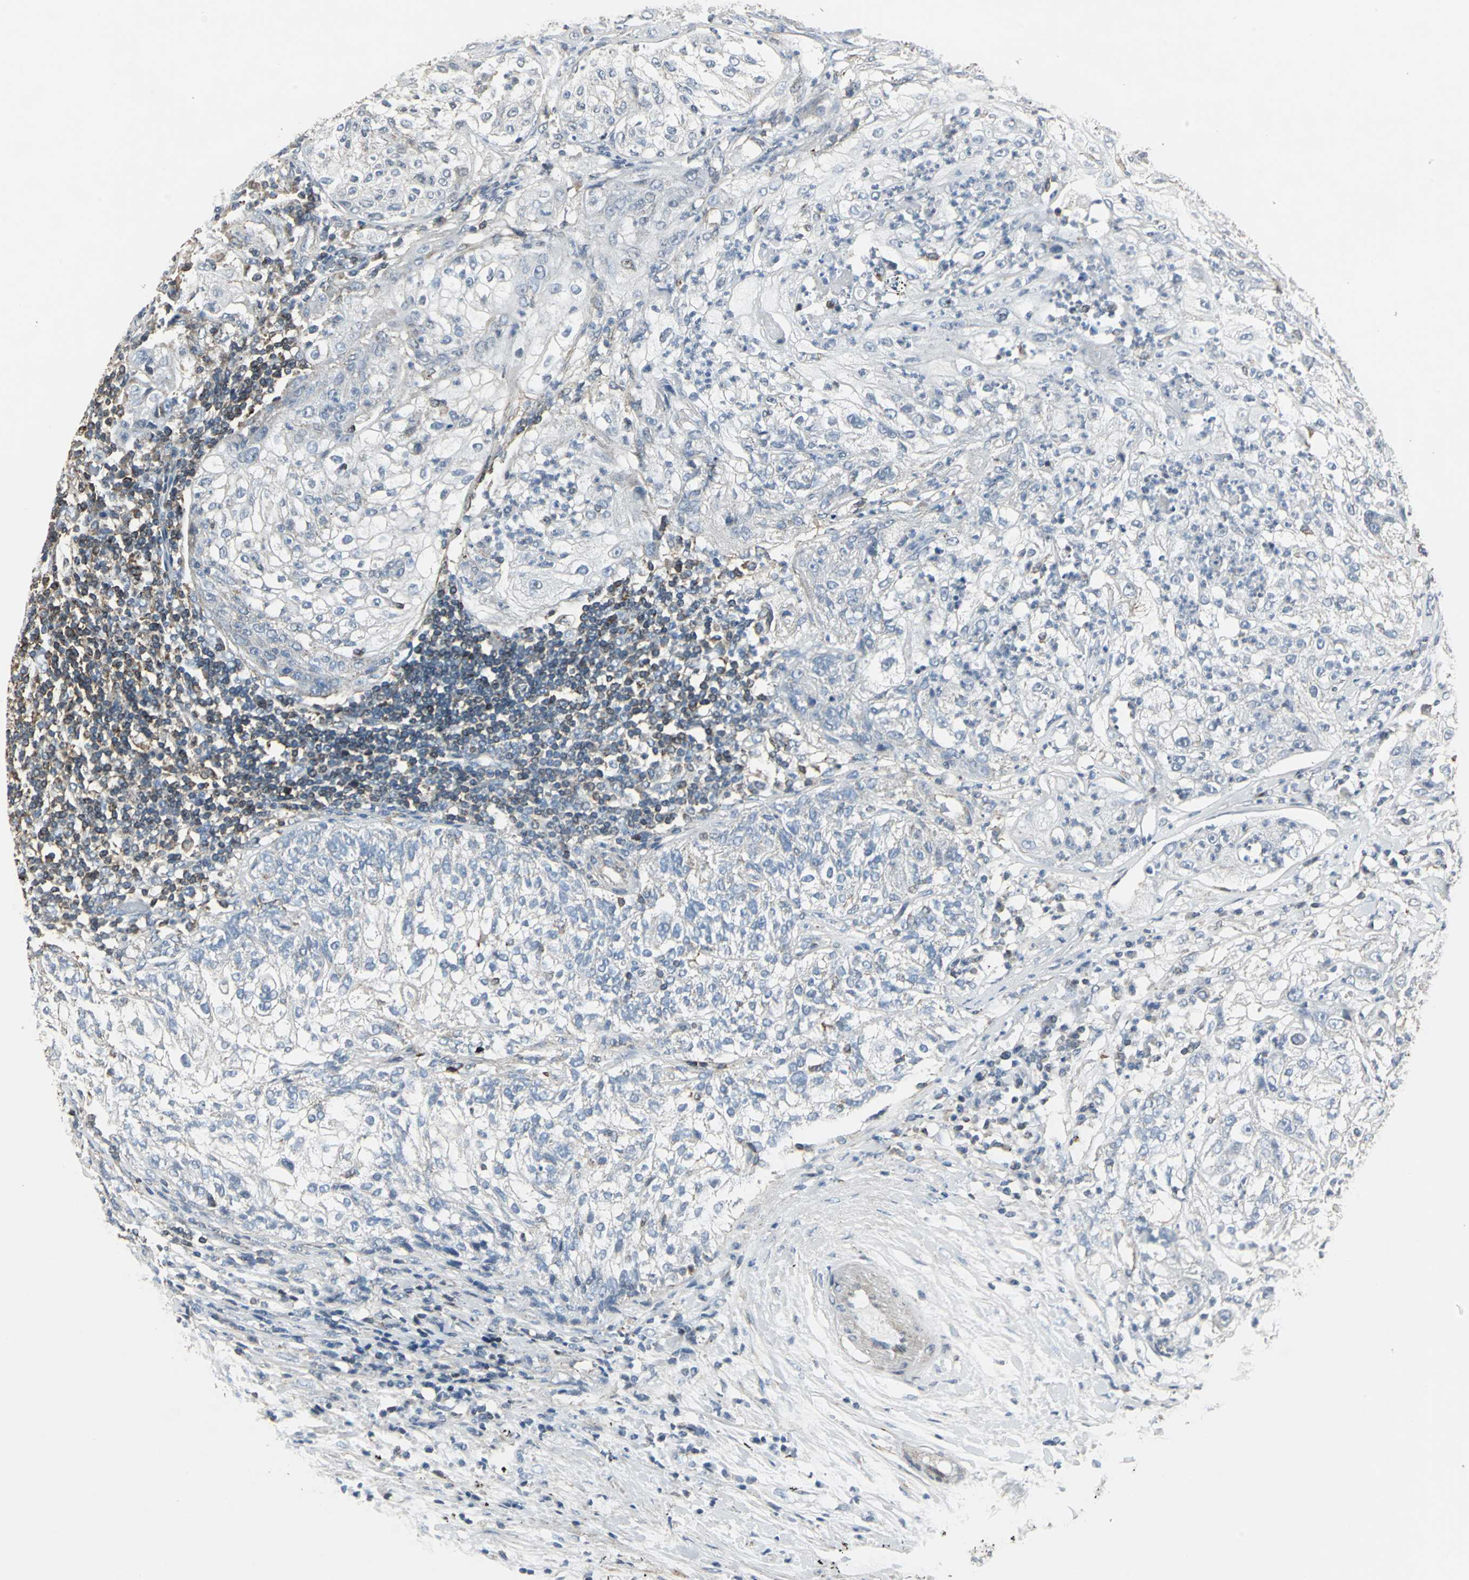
{"staining": {"intensity": "negative", "quantity": "none", "location": "none"}, "tissue": "lung cancer", "cell_type": "Tumor cells", "image_type": "cancer", "snomed": [{"axis": "morphology", "description": "Inflammation, NOS"}, {"axis": "morphology", "description": "Squamous cell carcinoma, NOS"}, {"axis": "topography", "description": "Lymph node"}, {"axis": "topography", "description": "Soft tissue"}, {"axis": "topography", "description": "Lung"}], "caption": "Tumor cells show no significant protein expression in lung cancer (squamous cell carcinoma). Nuclei are stained in blue.", "gene": "DNAJB4", "patient": {"sex": "male", "age": 66}}